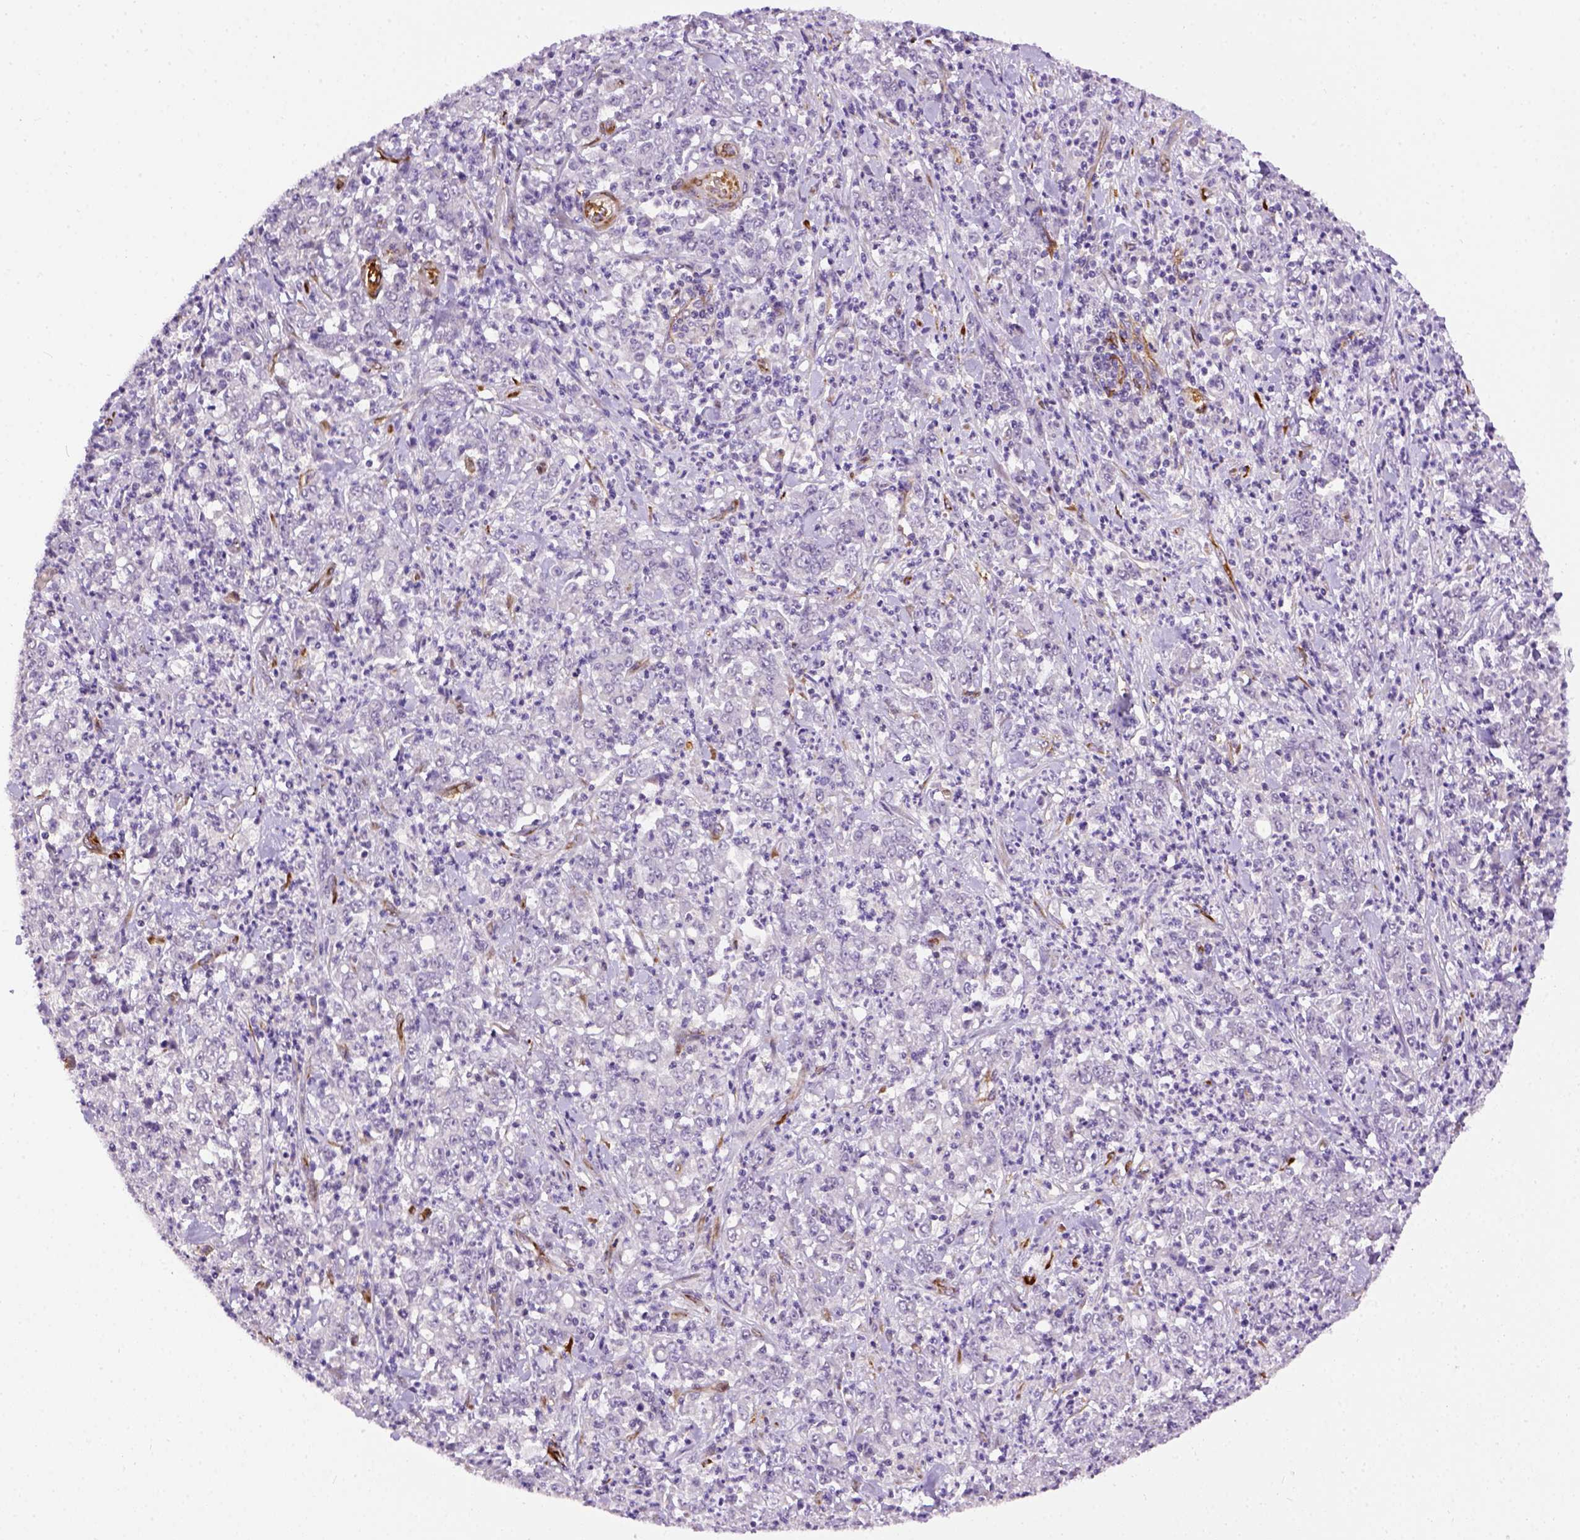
{"staining": {"intensity": "negative", "quantity": "none", "location": "none"}, "tissue": "stomach cancer", "cell_type": "Tumor cells", "image_type": "cancer", "snomed": [{"axis": "morphology", "description": "Adenocarcinoma, NOS"}, {"axis": "topography", "description": "Stomach, lower"}], "caption": "Immunohistochemistry (IHC) of human stomach cancer reveals no positivity in tumor cells.", "gene": "KAZN", "patient": {"sex": "female", "age": 71}}